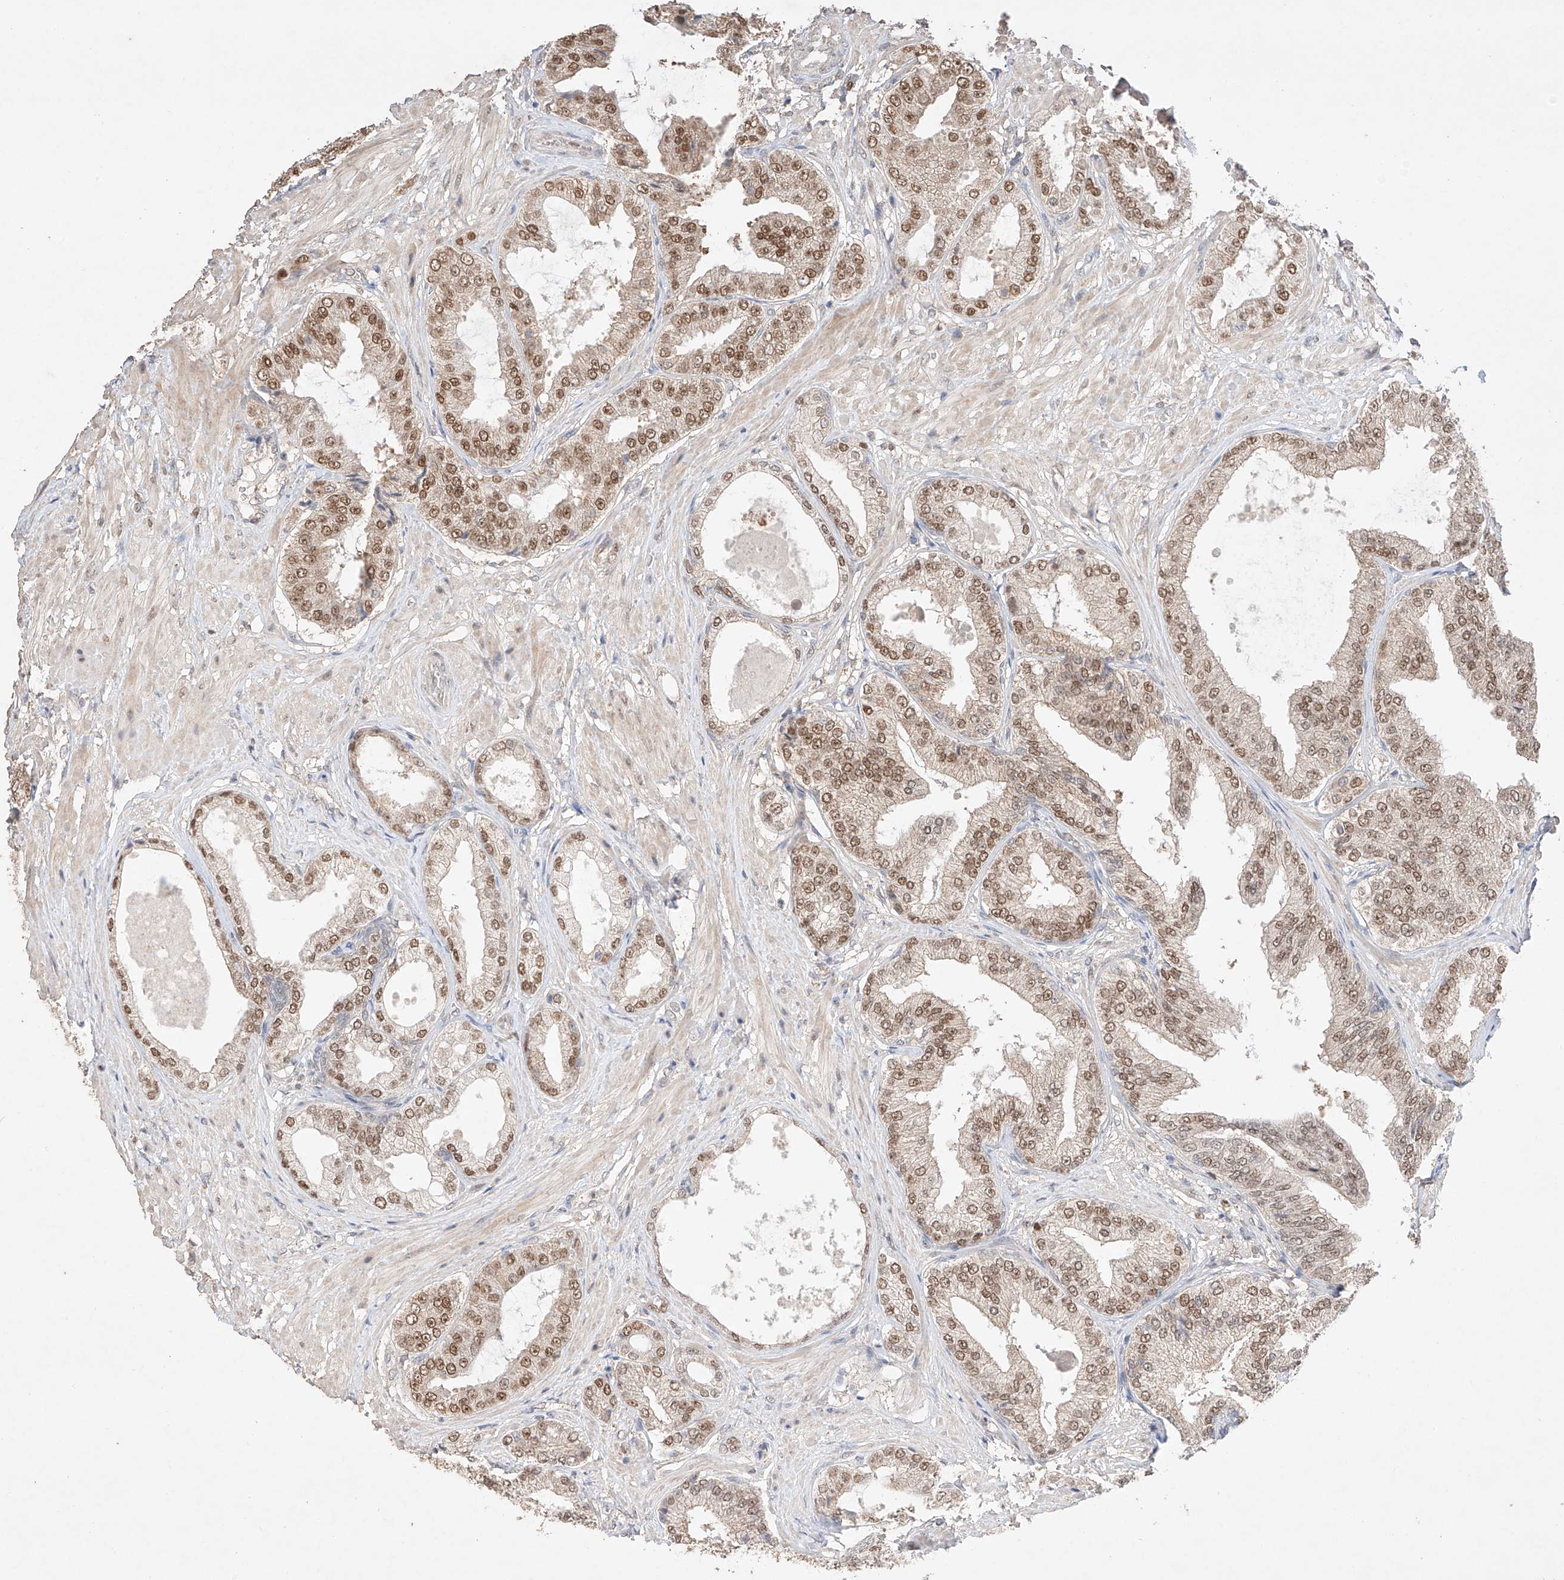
{"staining": {"intensity": "moderate", "quantity": ">75%", "location": "nuclear"}, "tissue": "prostate cancer", "cell_type": "Tumor cells", "image_type": "cancer", "snomed": [{"axis": "morphology", "description": "Adenocarcinoma, Low grade"}, {"axis": "topography", "description": "Prostate"}], "caption": "The histopathology image exhibits immunohistochemical staining of adenocarcinoma (low-grade) (prostate). There is moderate nuclear positivity is appreciated in approximately >75% of tumor cells.", "gene": "APIP", "patient": {"sex": "male", "age": 63}}